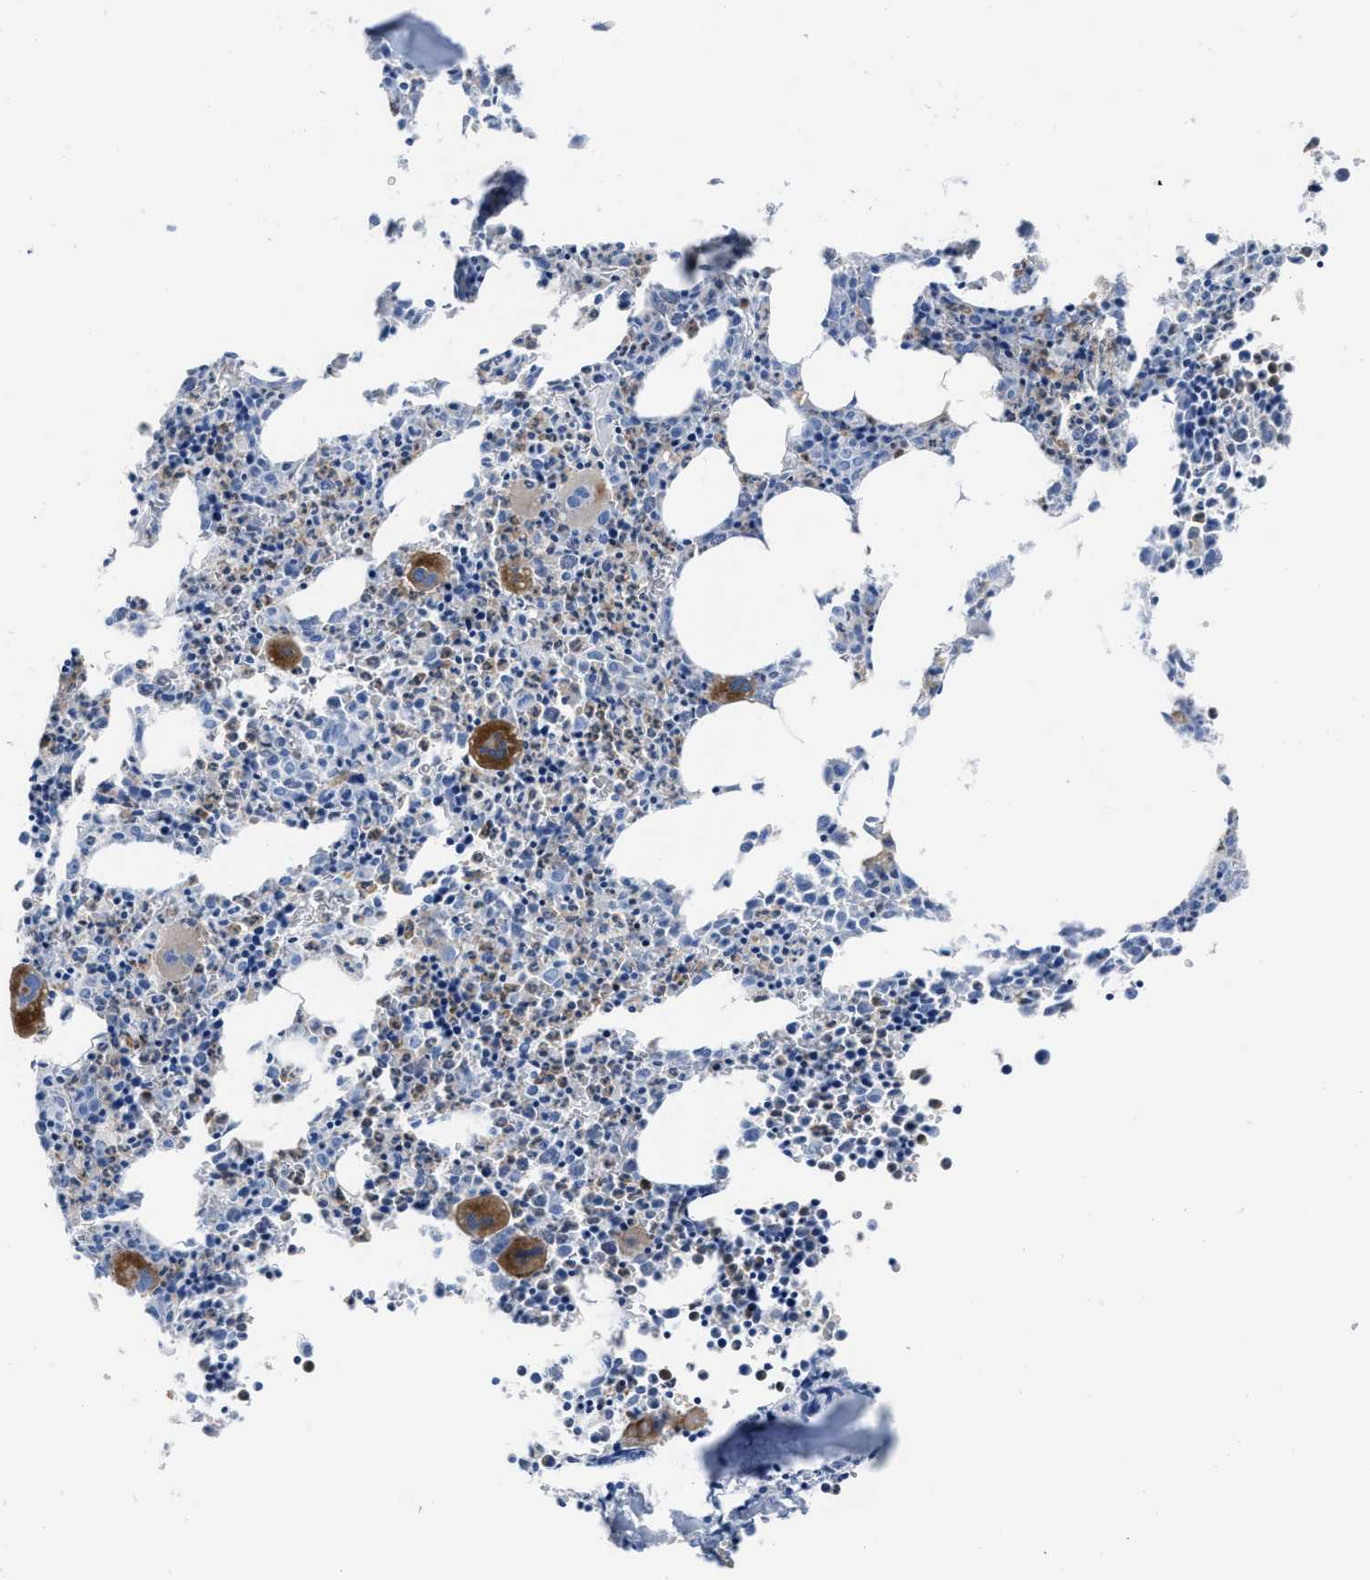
{"staining": {"intensity": "strong", "quantity": "<25%", "location": "cytoplasmic/membranous"}, "tissue": "bone marrow", "cell_type": "Hematopoietic cells", "image_type": "normal", "snomed": [{"axis": "morphology", "description": "Normal tissue, NOS"}, {"axis": "morphology", "description": "Inflammation, NOS"}, {"axis": "topography", "description": "Bone marrow"}], "caption": "Immunohistochemistry of unremarkable bone marrow exhibits medium levels of strong cytoplasmic/membranous staining in about <25% of hematopoietic cells.", "gene": "PRMT2", "patient": {"sex": "male", "age": 31}}